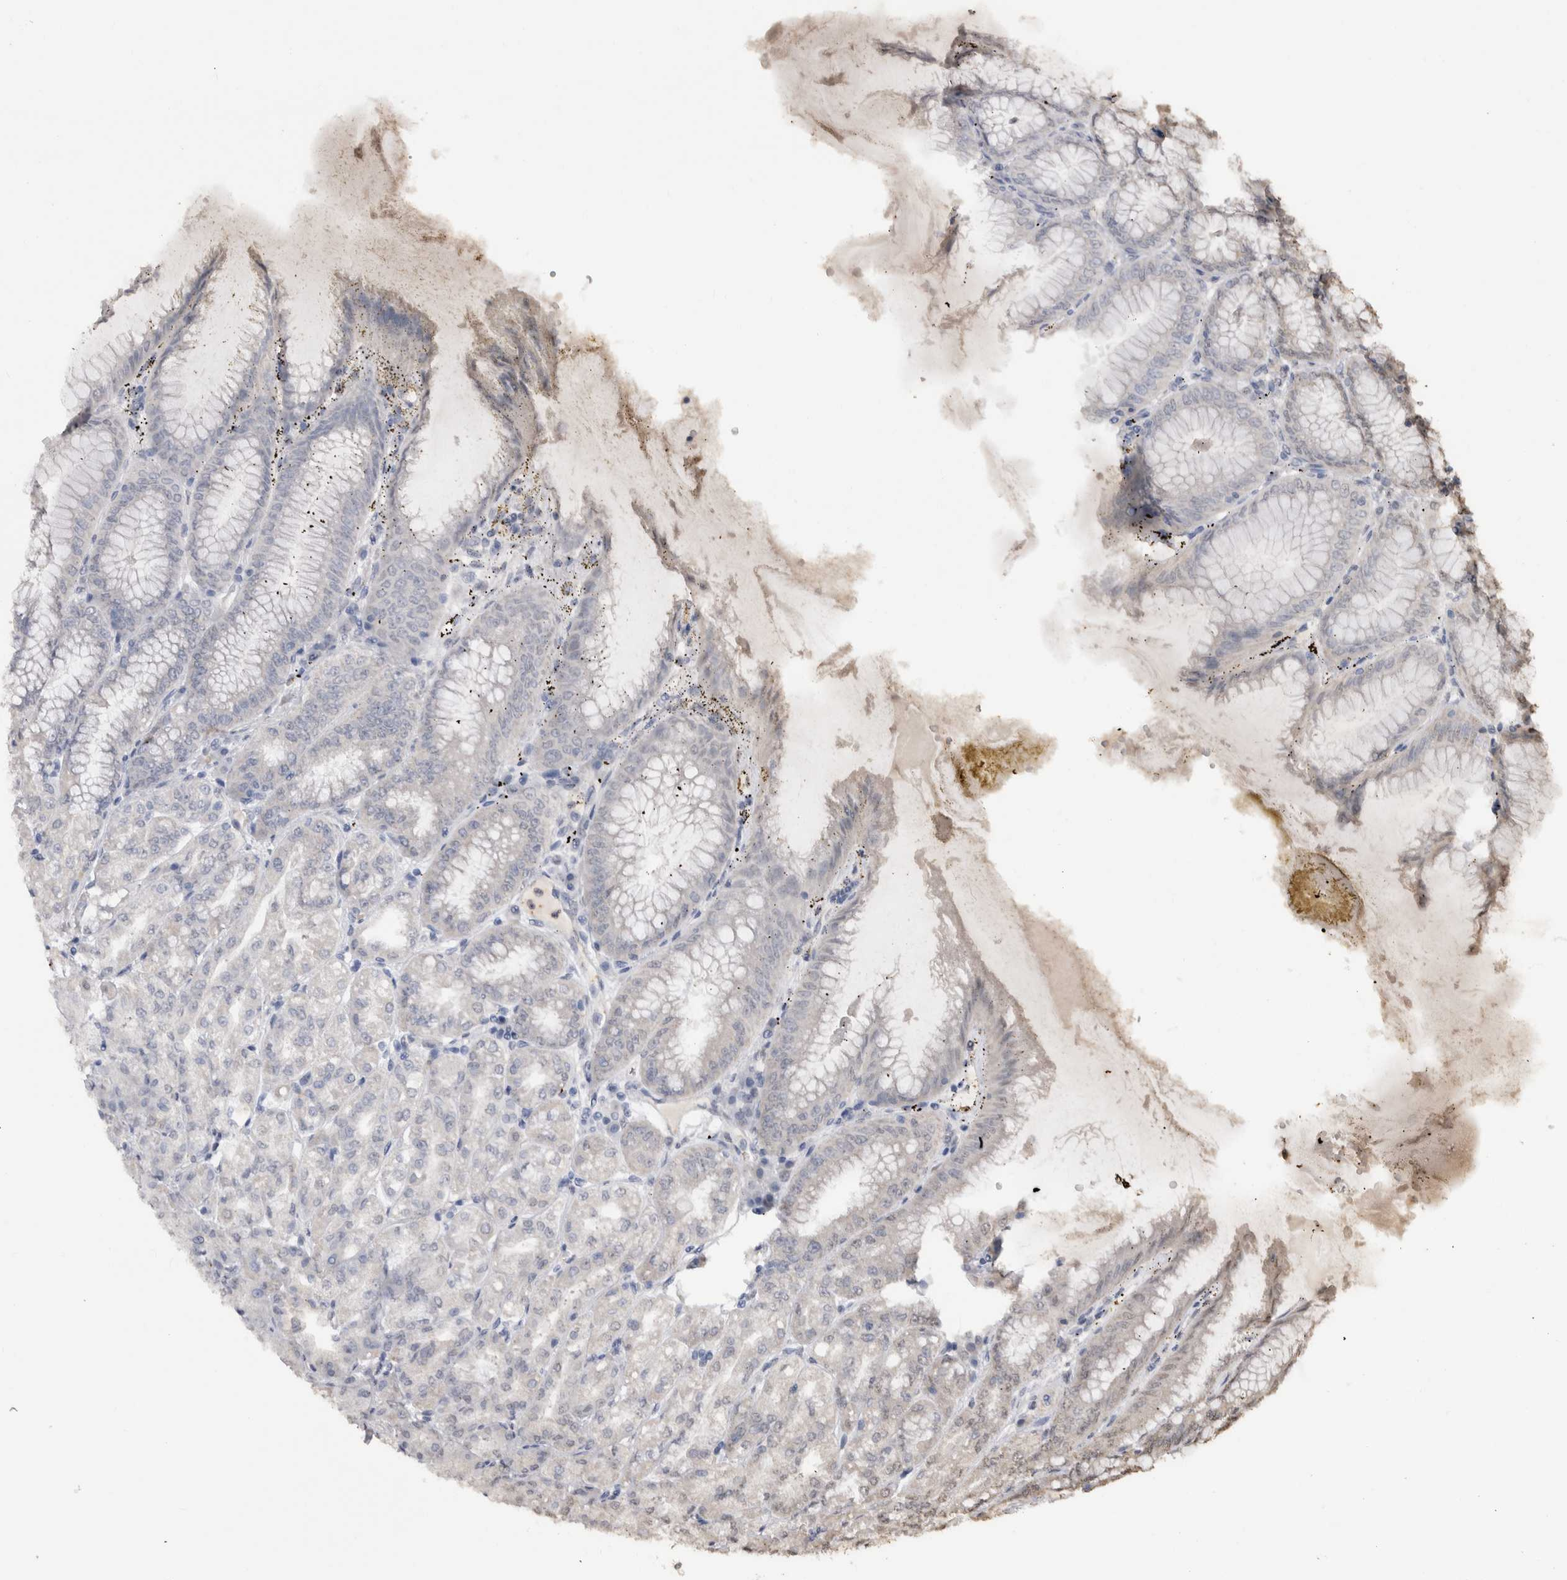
{"staining": {"intensity": "weak", "quantity": "25%-75%", "location": "cytoplasmic/membranous"}, "tissue": "stomach", "cell_type": "Glandular cells", "image_type": "normal", "snomed": [{"axis": "morphology", "description": "Normal tissue, NOS"}, {"axis": "topography", "description": "Stomach, lower"}], "caption": "Glandular cells demonstrate low levels of weak cytoplasmic/membranous expression in approximately 25%-75% of cells in normal stomach.", "gene": "PAK4", "patient": {"sex": "male", "age": 71}}